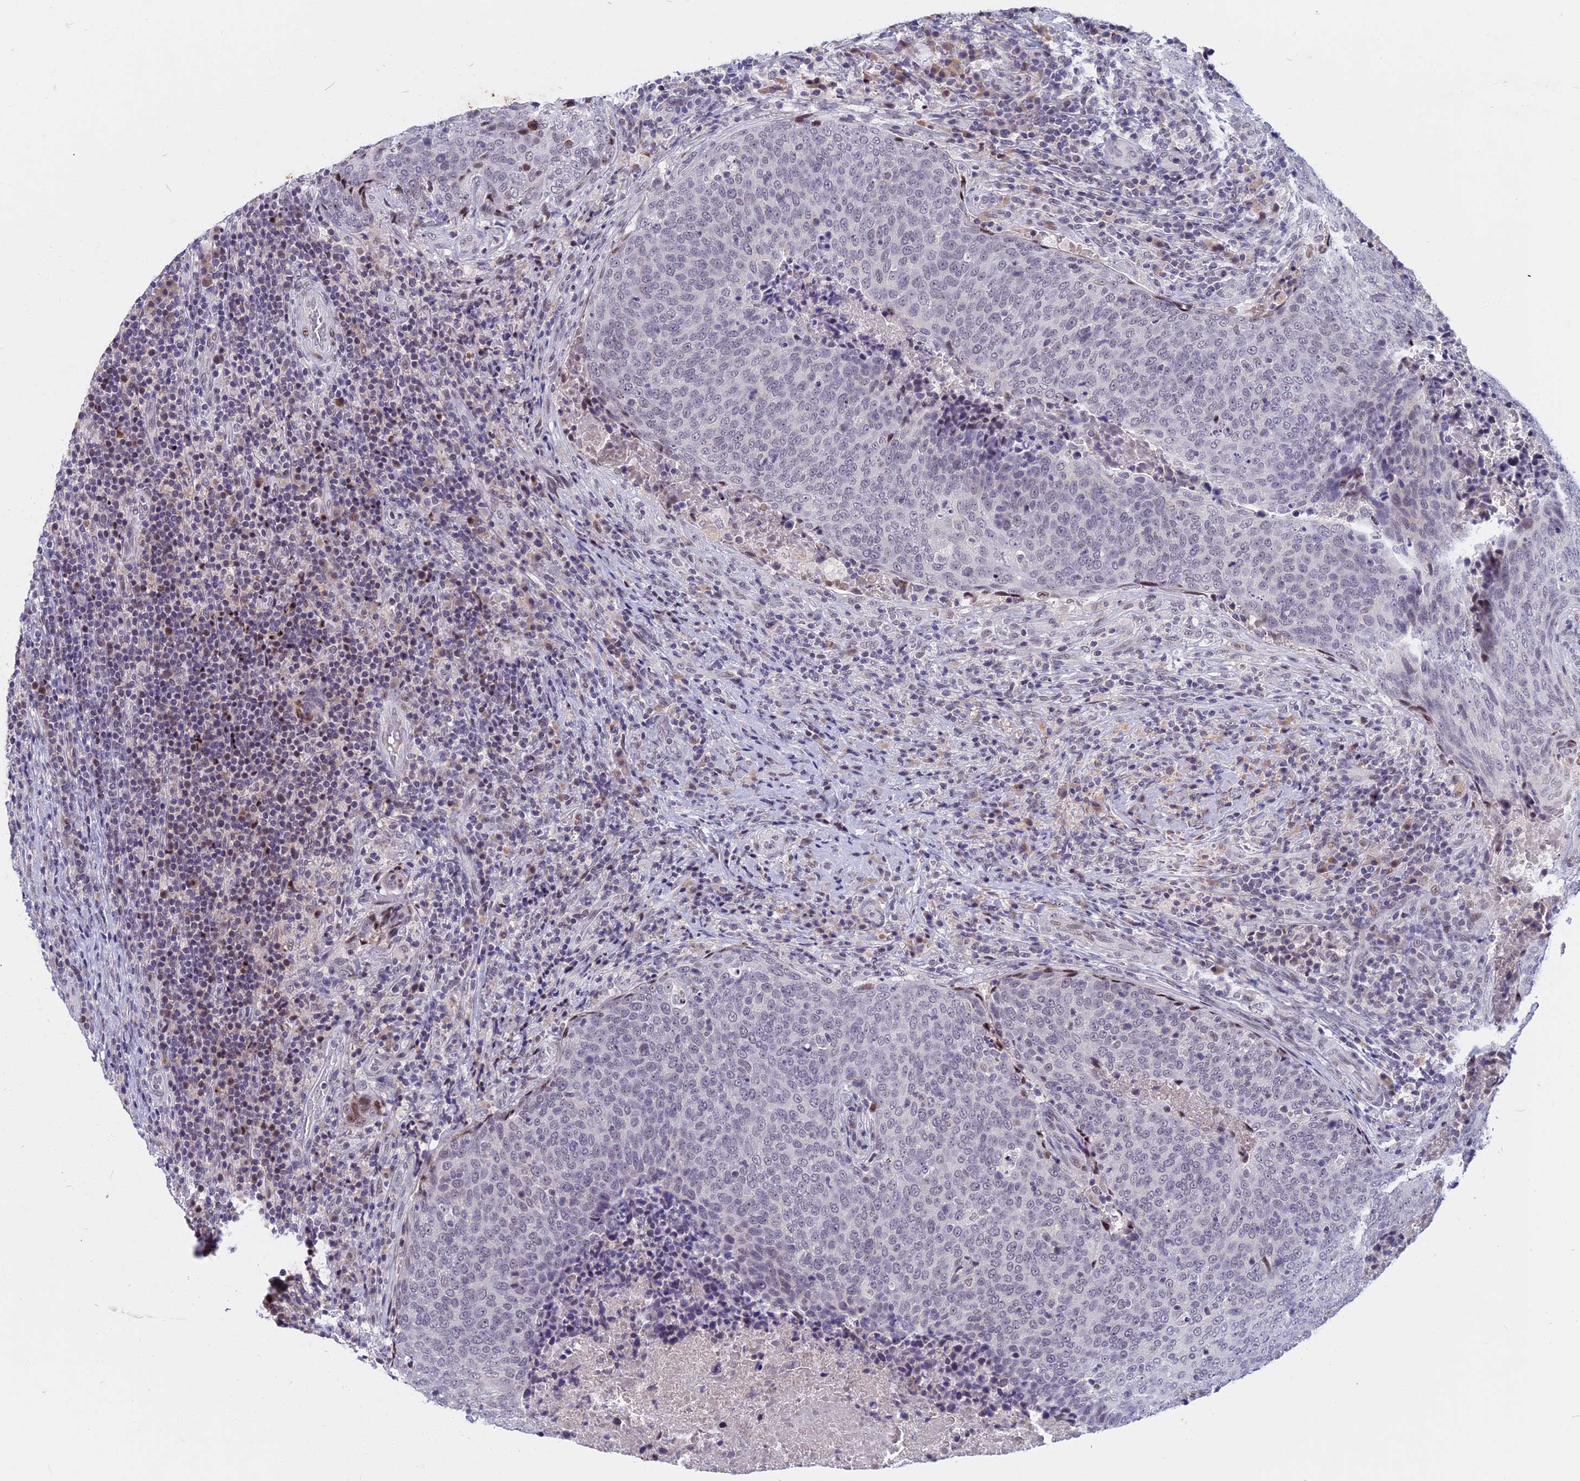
{"staining": {"intensity": "negative", "quantity": "none", "location": "none"}, "tissue": "head and neck cancer", "cell_type": "Tumor cells", "image_type": "cancer", "snomed": [{"axis": "morphology", "description": "Squamous cell carcinoma, NOS"}, {"axis": "morphology", "description": "Squamous cell carcinoma, metastatic, NOS"}, {"axis": "topography", "description": "Lymph node"}, {"axis": "topography", "description": "Head-Neck"}], "caption": "Immunohistochemistry (IHC) of head and neck cancer reveals no expression in tumor cells. Brightfield microscopy of IHC stained with DAB (brown) and hematoxylin (blue), captured at high magnification.", "gene": "CDC7", "patient": {"sex": "male", "age": 62}}